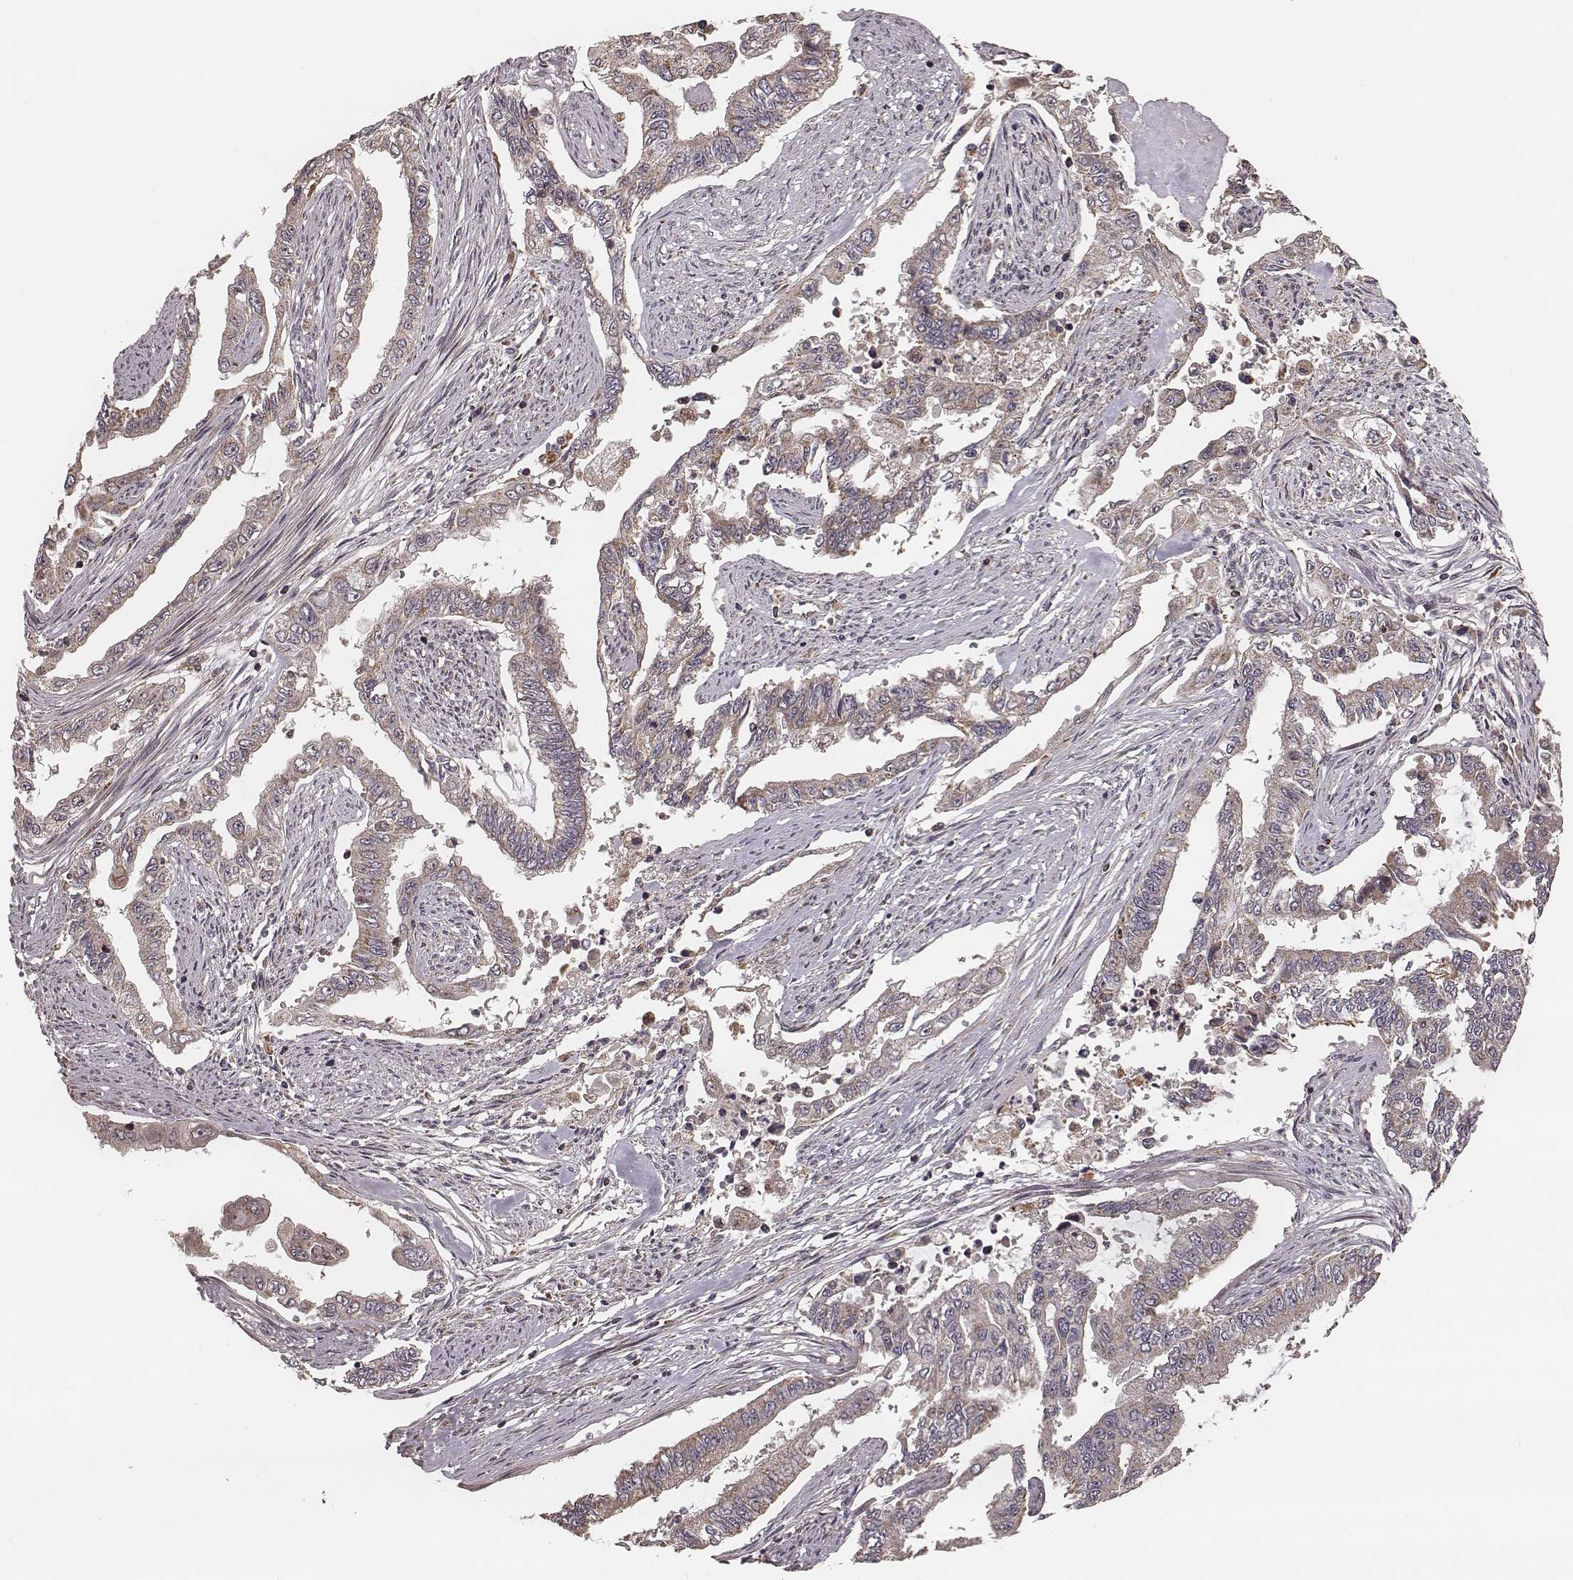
{"staining": {"intensity": "weak", "quantity": "25%-75%", "location": "cytoplasmic/membranous"}, "tissue": "endometrial cancer", "cell_type": "Tumor cells", "image_type": "cancer", "snomed": [{"axis": "morphology", "description": "Adenocarcinoma, NOS"}, {"axis": "topography", "description": "Uterus"}], "caption": "Tumor cells reveal low levels of weak cytoplasmic/membranous expression in about 25%-75% of cells in human adenocarcinoma (endometrial).", "gene": "ZDHHC21", "patient": {"sex": "female", "age": 59}}